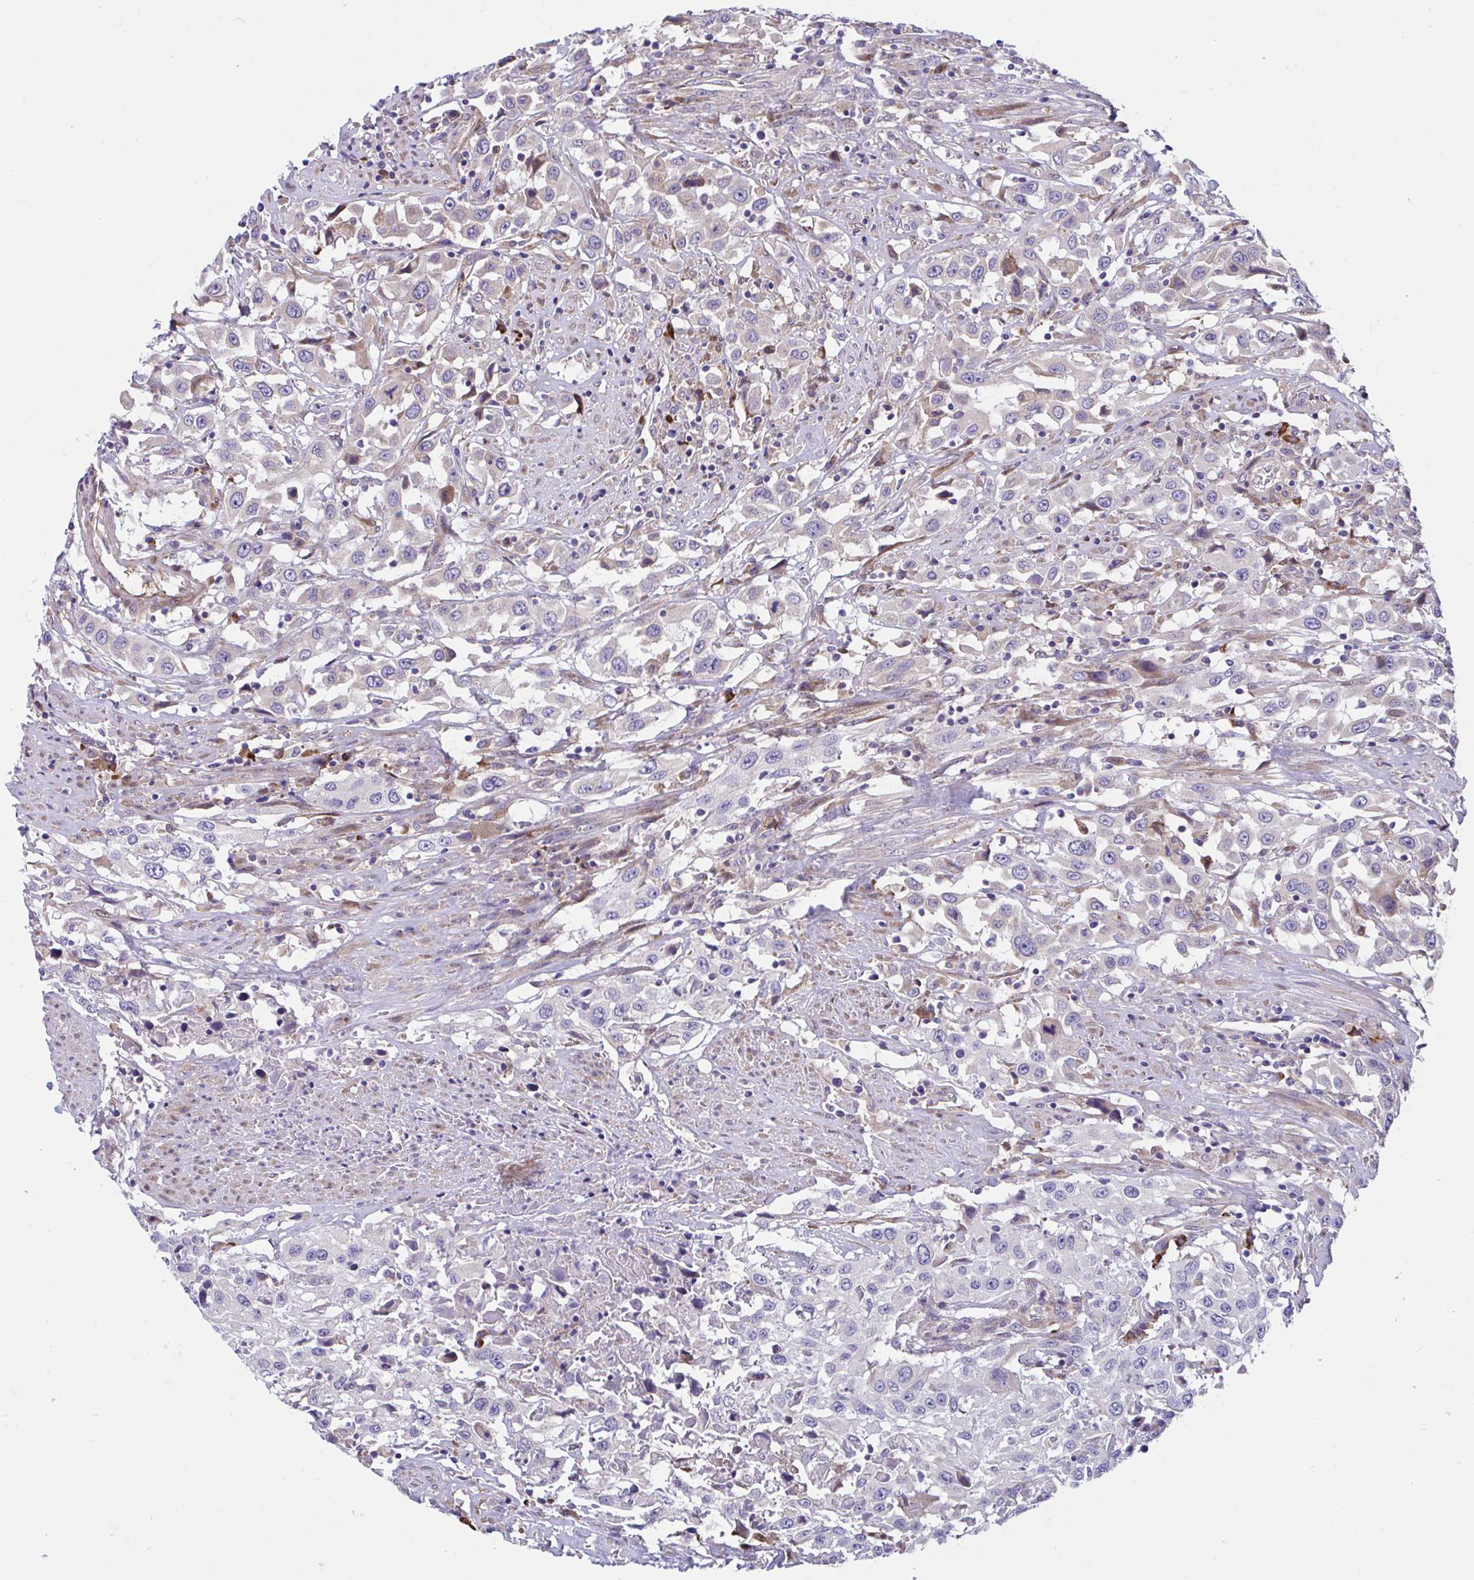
{"staining": {"intensity": "negative", "quantity": "none", "location": "none"}, "tissue": "urothelial cancer", "cell_type": "Tumor cells", "image_type": "cancer", "snomed": [{"axis": "morphology", "description": "Urothelial carcinoma, High grade"}, {"axis": "topography", "description": "Urinary bladder"}], "caption": "DAB (3,3'-diaminobenzidine) immunohistochemical staining of urothelial cancer exhibits no significant expression in tumor cells.", "gene": "WBP1", "patient": {"sex": "male", "age": 61}}